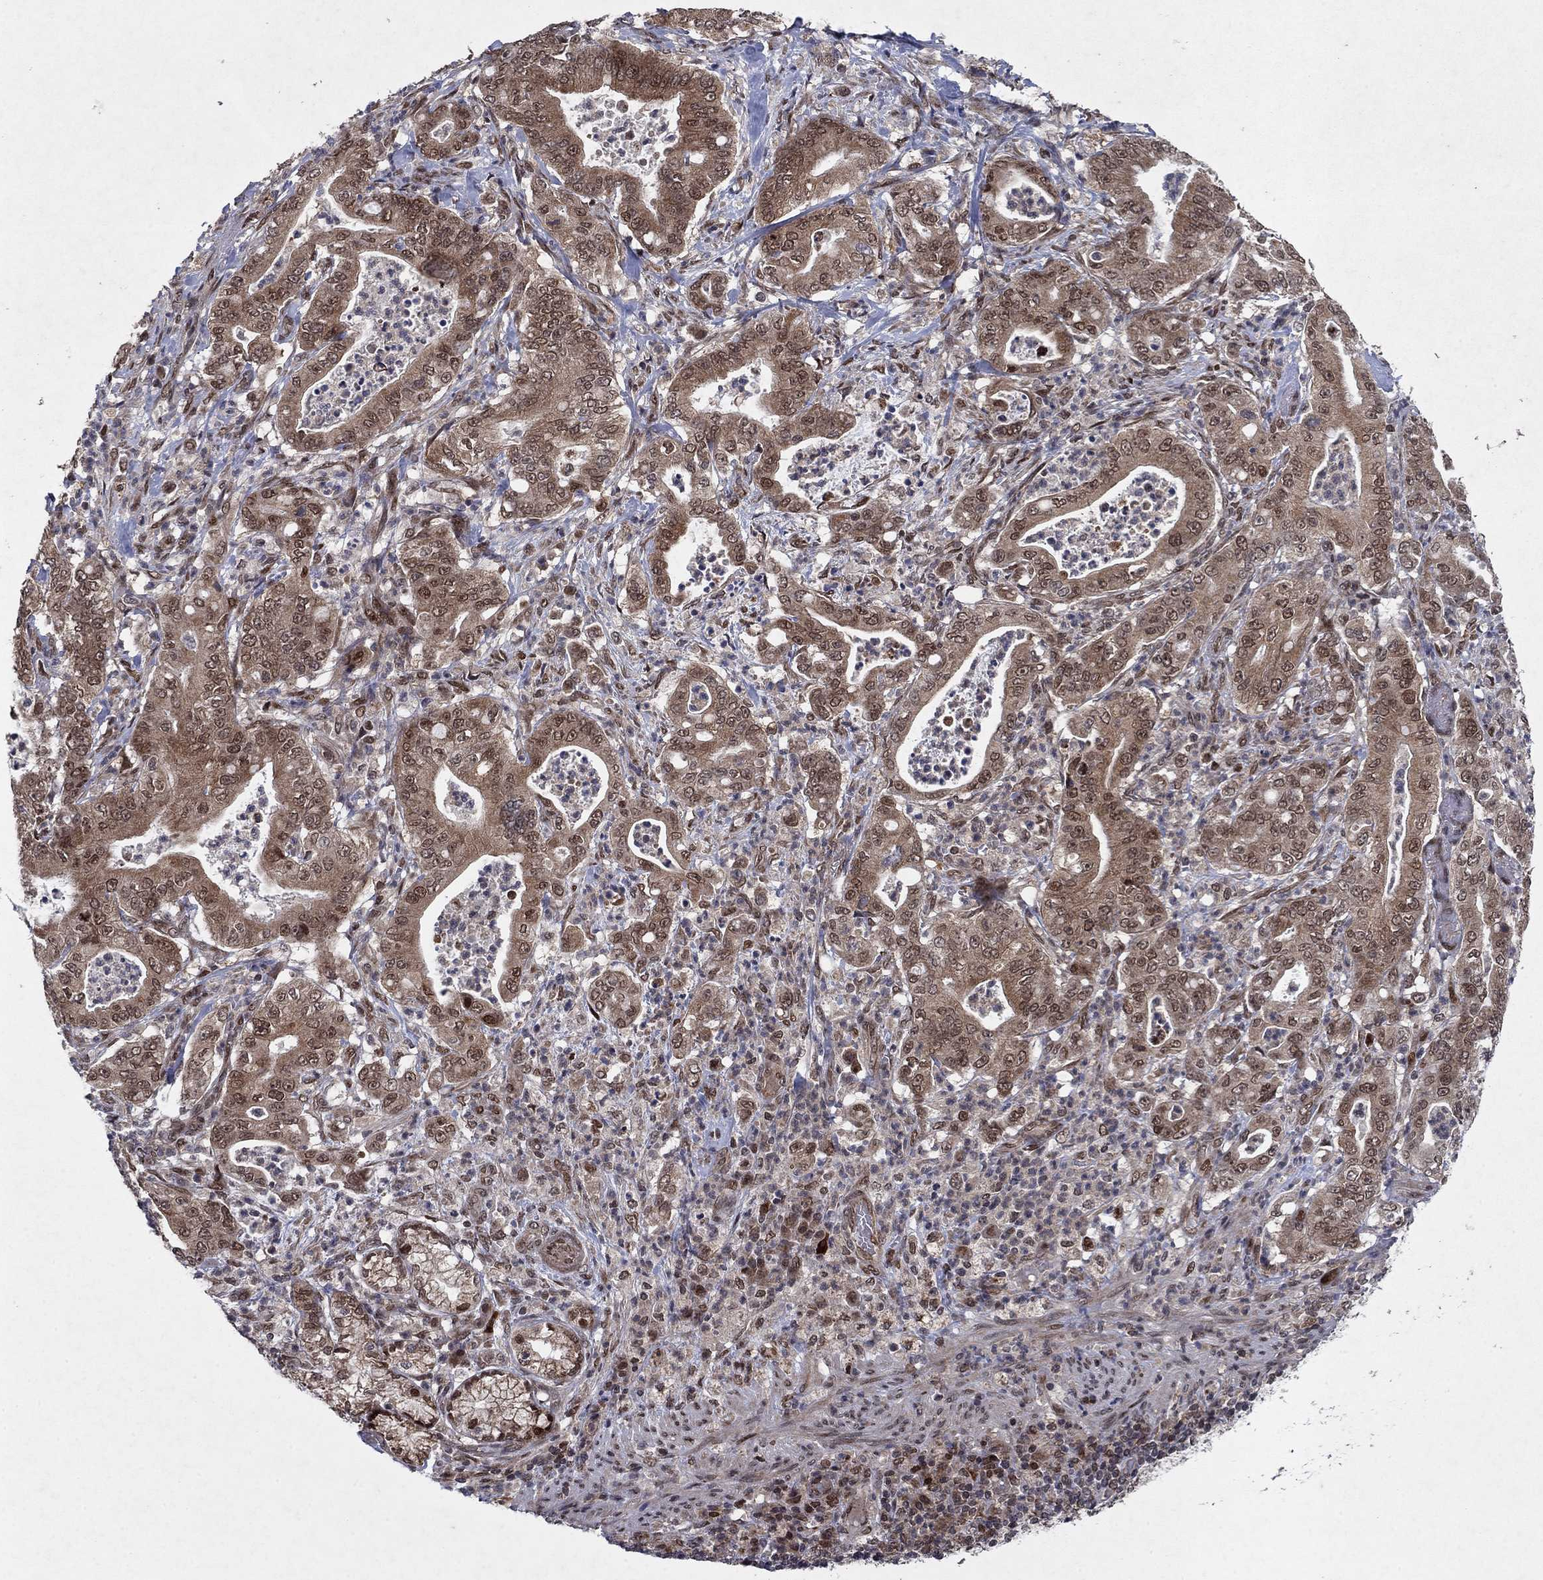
{"staining": {"intensity": "moderate", "quantity": "25%-75%", "location": "cytoplasmic/membranous,nuclear"}, "tissue": "pancreatic cancer", "cell_type": "Tumor cells", "image_type": "cancer", "snomed": [{"axis": "morphology", "description": "Adenocarcinoma, NOS"}, {"axis": "topography", "description": "Pancreas"}], "caption": "There is medium levels of moderate cytoplasmic/membranous and nuclear positivity in tumor cells of pancreatic adenocarcinoma, as demonstrated by immunohistochemical staining (brown color).", "gene": "PRICKLE4", "patient": {"sex": "male", "age": 71}}